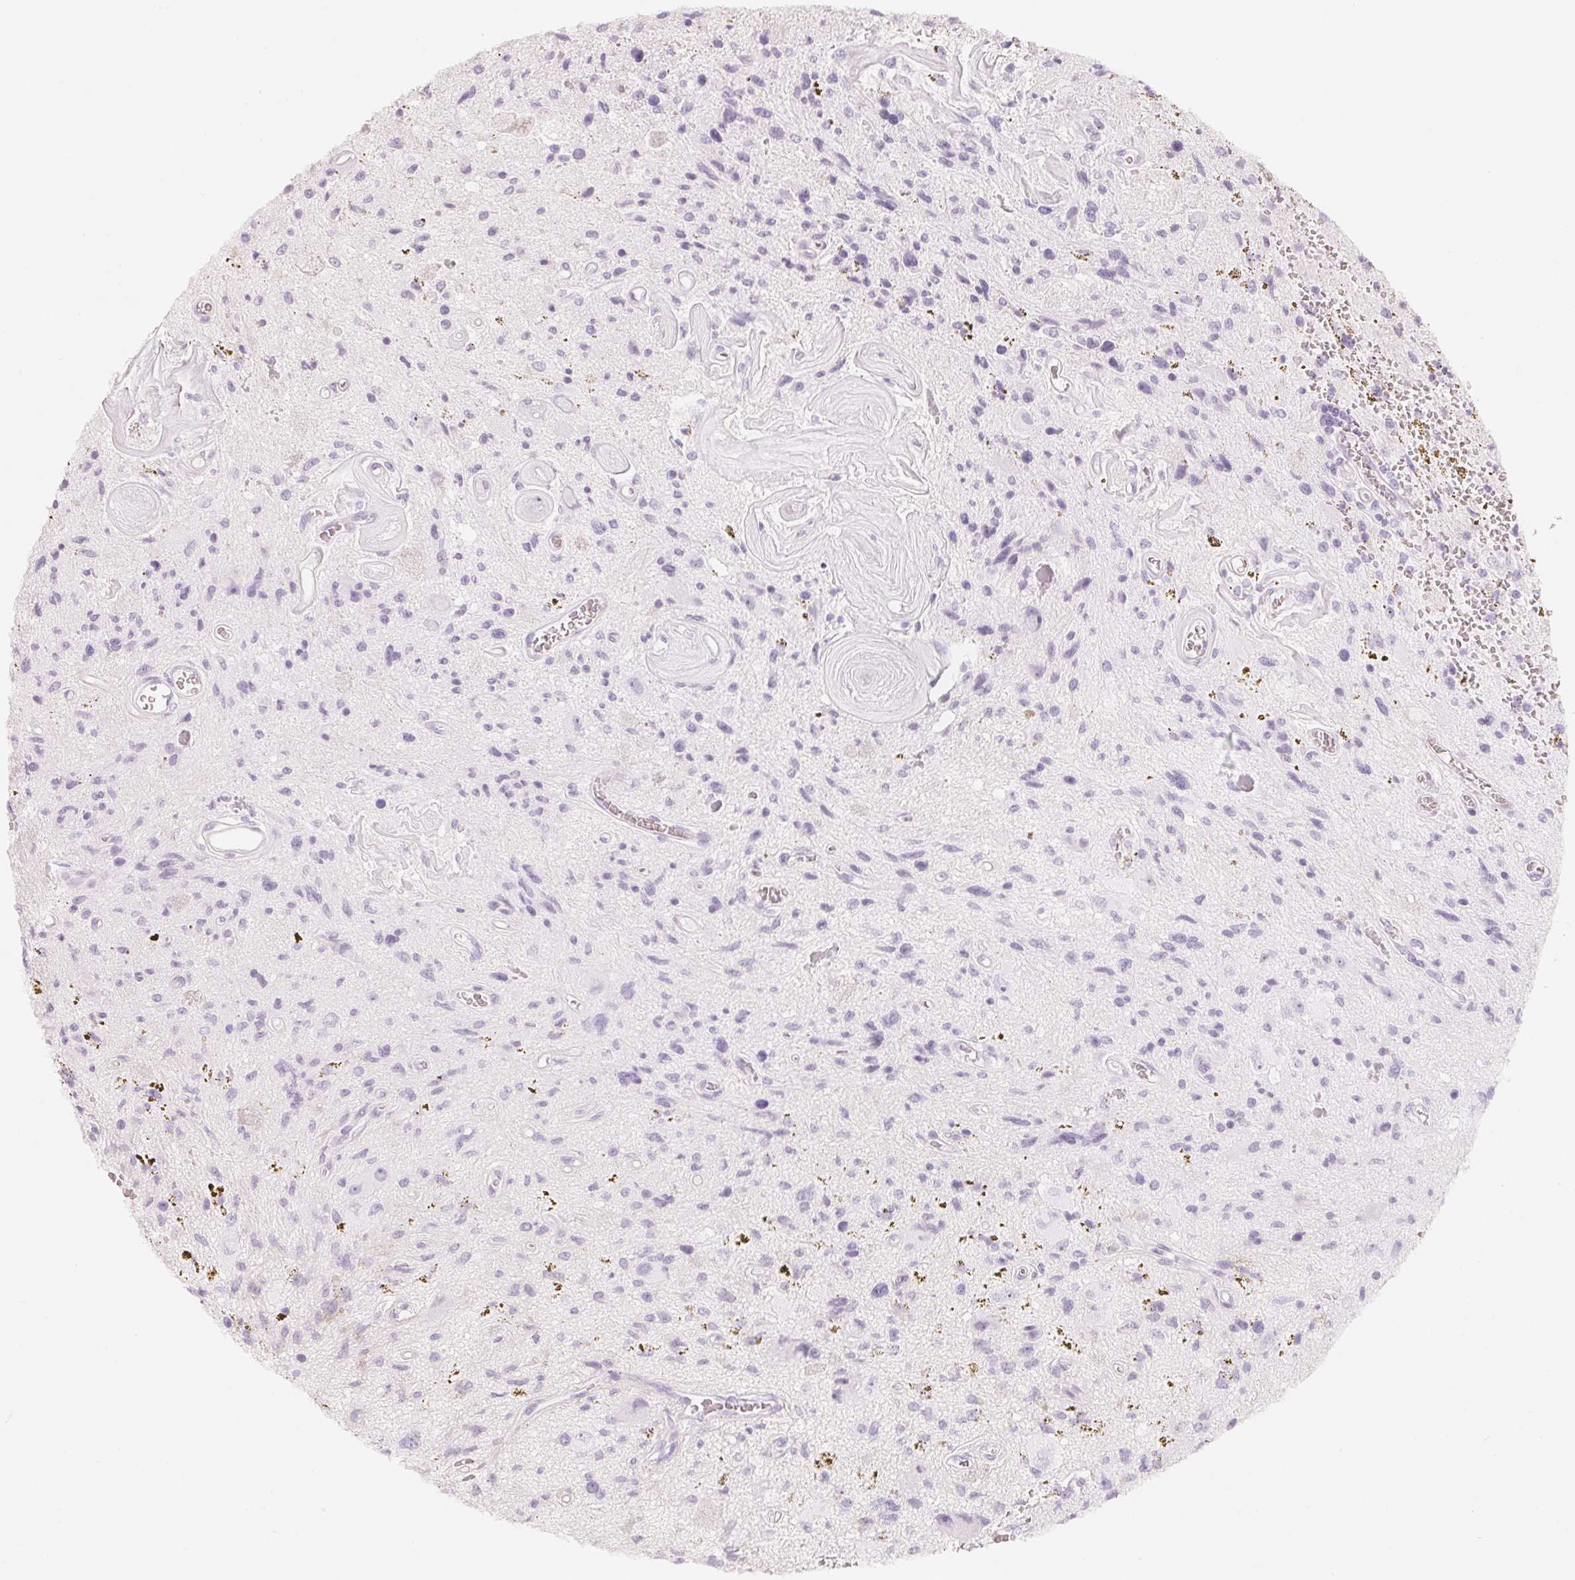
{"staining": {"intensity": "negative", "quantity": "none", "location": "none"}, "tissue": "glioma", "cell_type": "Tumor cells", "image_type": "cancer", "snomed": [{"axis": "morphology", "description": "Glioma, malignant, Low grade"}, {"axis": "topography", "description": "Cerebellum"}], "caption": "This is a micrograph of immunohistochemistry staining of malignant glioma (low-grade), which shows no positivity in tumor cells.", "gene": "CFHR2", "patient": {"sex": "female", "age": 14}}